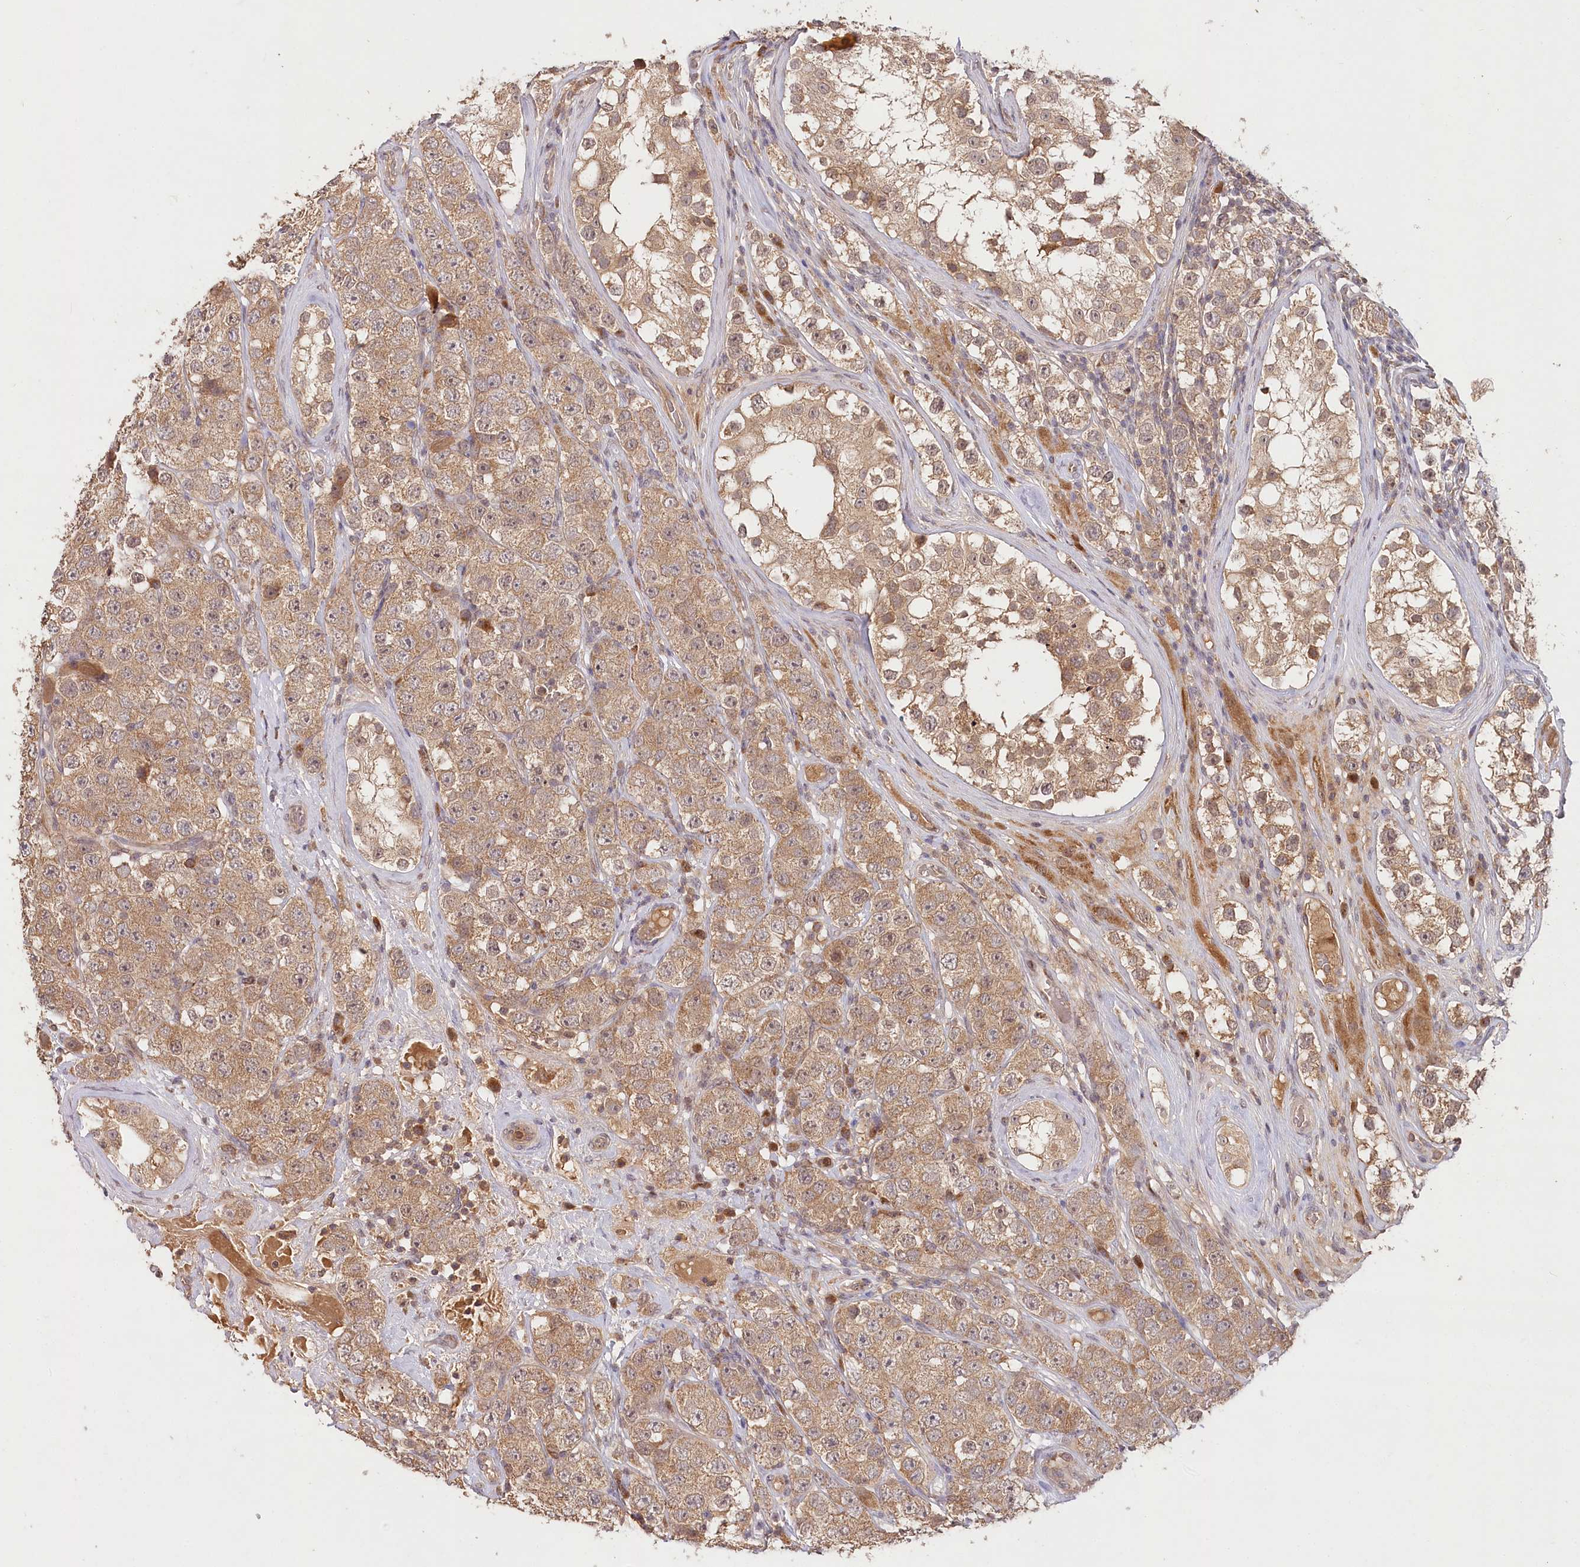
{"staining": {"intensity": "moderate", "quantity": ">75%", "location": "cytoplasmic/membranous"}, "tissue": "testis cancer", "cell_type": "Tumor cells", "image_type": "cancer", "snomed": [{"axis": "morphology", "description": "Seminoma, NOS"}, {"axis": "topography", "description": "Testis"}], "caption": "Protein expression analysis of human testis seminoma reveals moderate cytoplasmic/membranous positivity in about >75% of tumor cells.", "gene": "IRAK1BP1", "patient": {"sex": "male", "age": 28}}